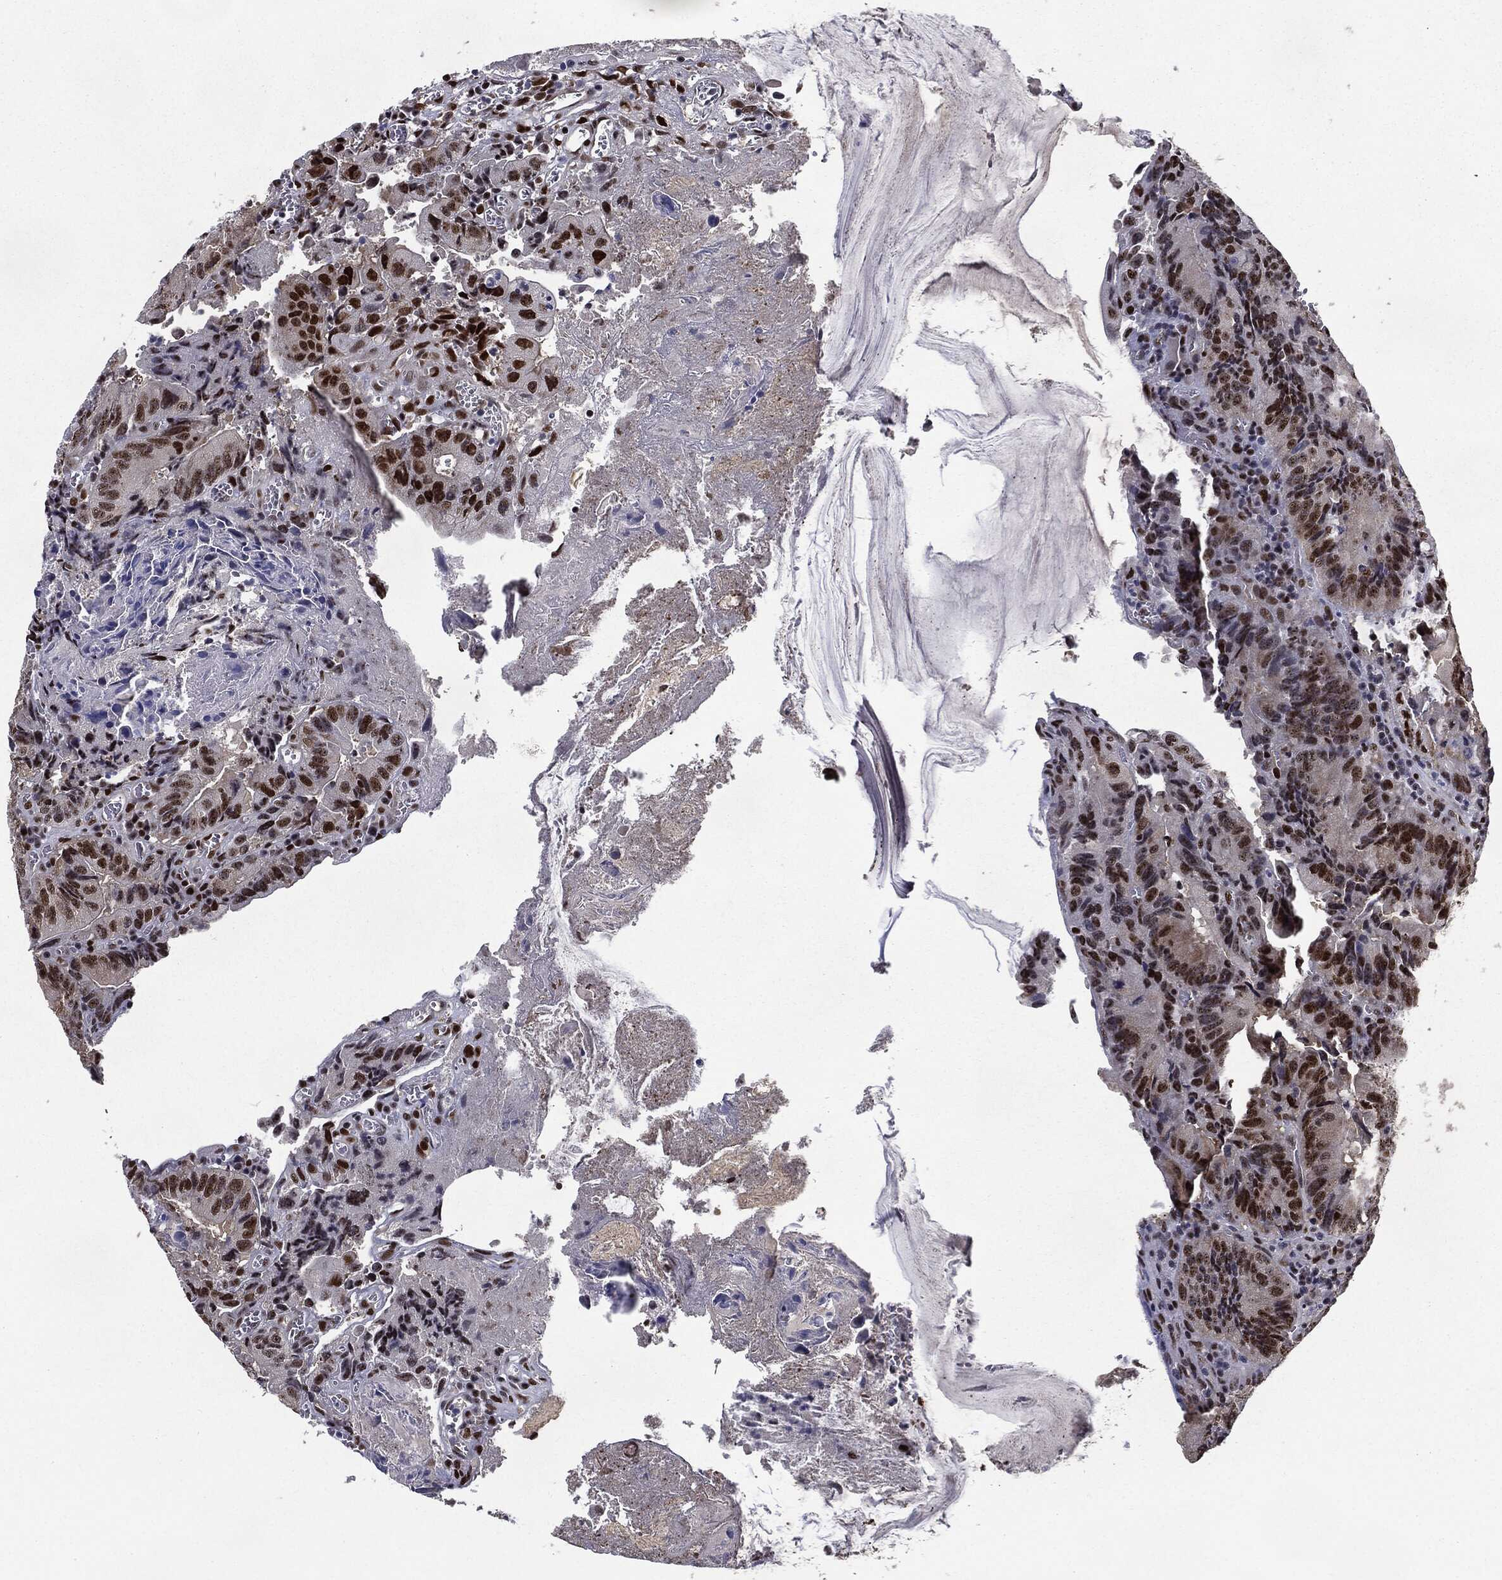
{"staining": {"intensity": "strong", "quantity": "25%-75%", "location": "nuclear"}, "tissue": "colorectal cancer", "cell_type": "Tumor cells", "image_type": "cancer", "snomed": [{"axis": "morphology", "description": "Adenocarcinoma, NOS"}, {"axis": "topography", "description": "Colon"}], "caption": "The image demonstrates immunohistochemical staining of adenocarcinoma (colorectal). There is strong nuclear positivity is identified in approximately 25%-75% of tumor cells. (Stains: DAB (3,3'-diaminobenzidine) in brown, nuclei in blue, Microscopy: brightfield microscopy at high magnification).", "gene": "JUN", "patient": {"sex": "female", "age": 86}}